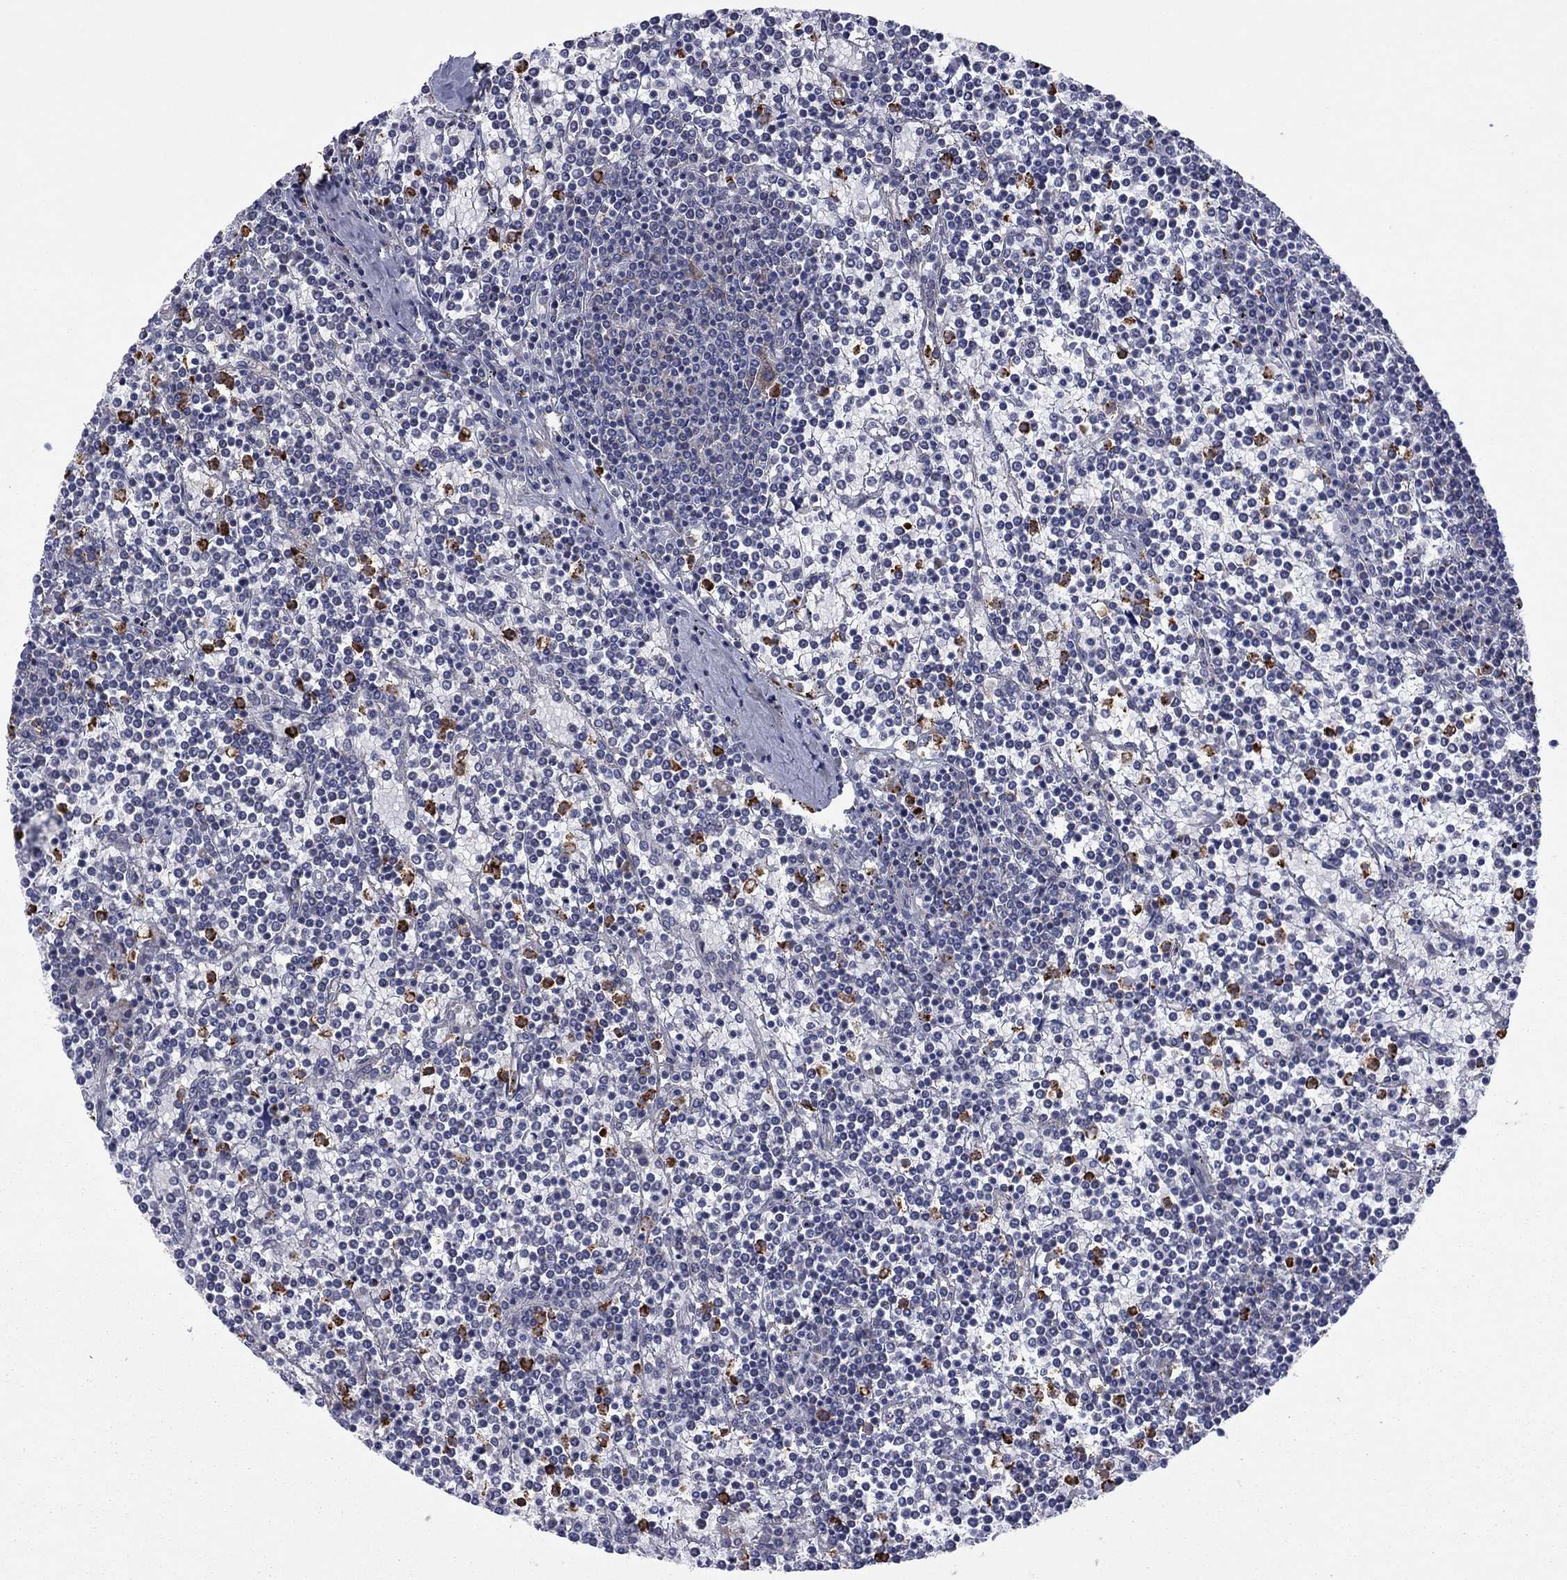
{"staining": {"intensity": "negative", "quantity": "none", "location": "none"}, "tissue": "lymphoma", "cell_type": "Tumor cells", "image_type": "cancer", "snomed": [{"axis": "morphology", "description": "Malignant lymphoma, non-Hodgkin's type, Low grade"}, {"axis": "topography", "description": "Spleen"}], "caption": "This photomicrograph is of lymphoma stained with immunohistochemistry (IHC) to label a protein in brown with the nuclei are counter-stained blue. There is no expression in tumor cells. Nuclei are stained in blue.", "gene": "GPR155", "patient": {"sex": "female", "age": 19}}